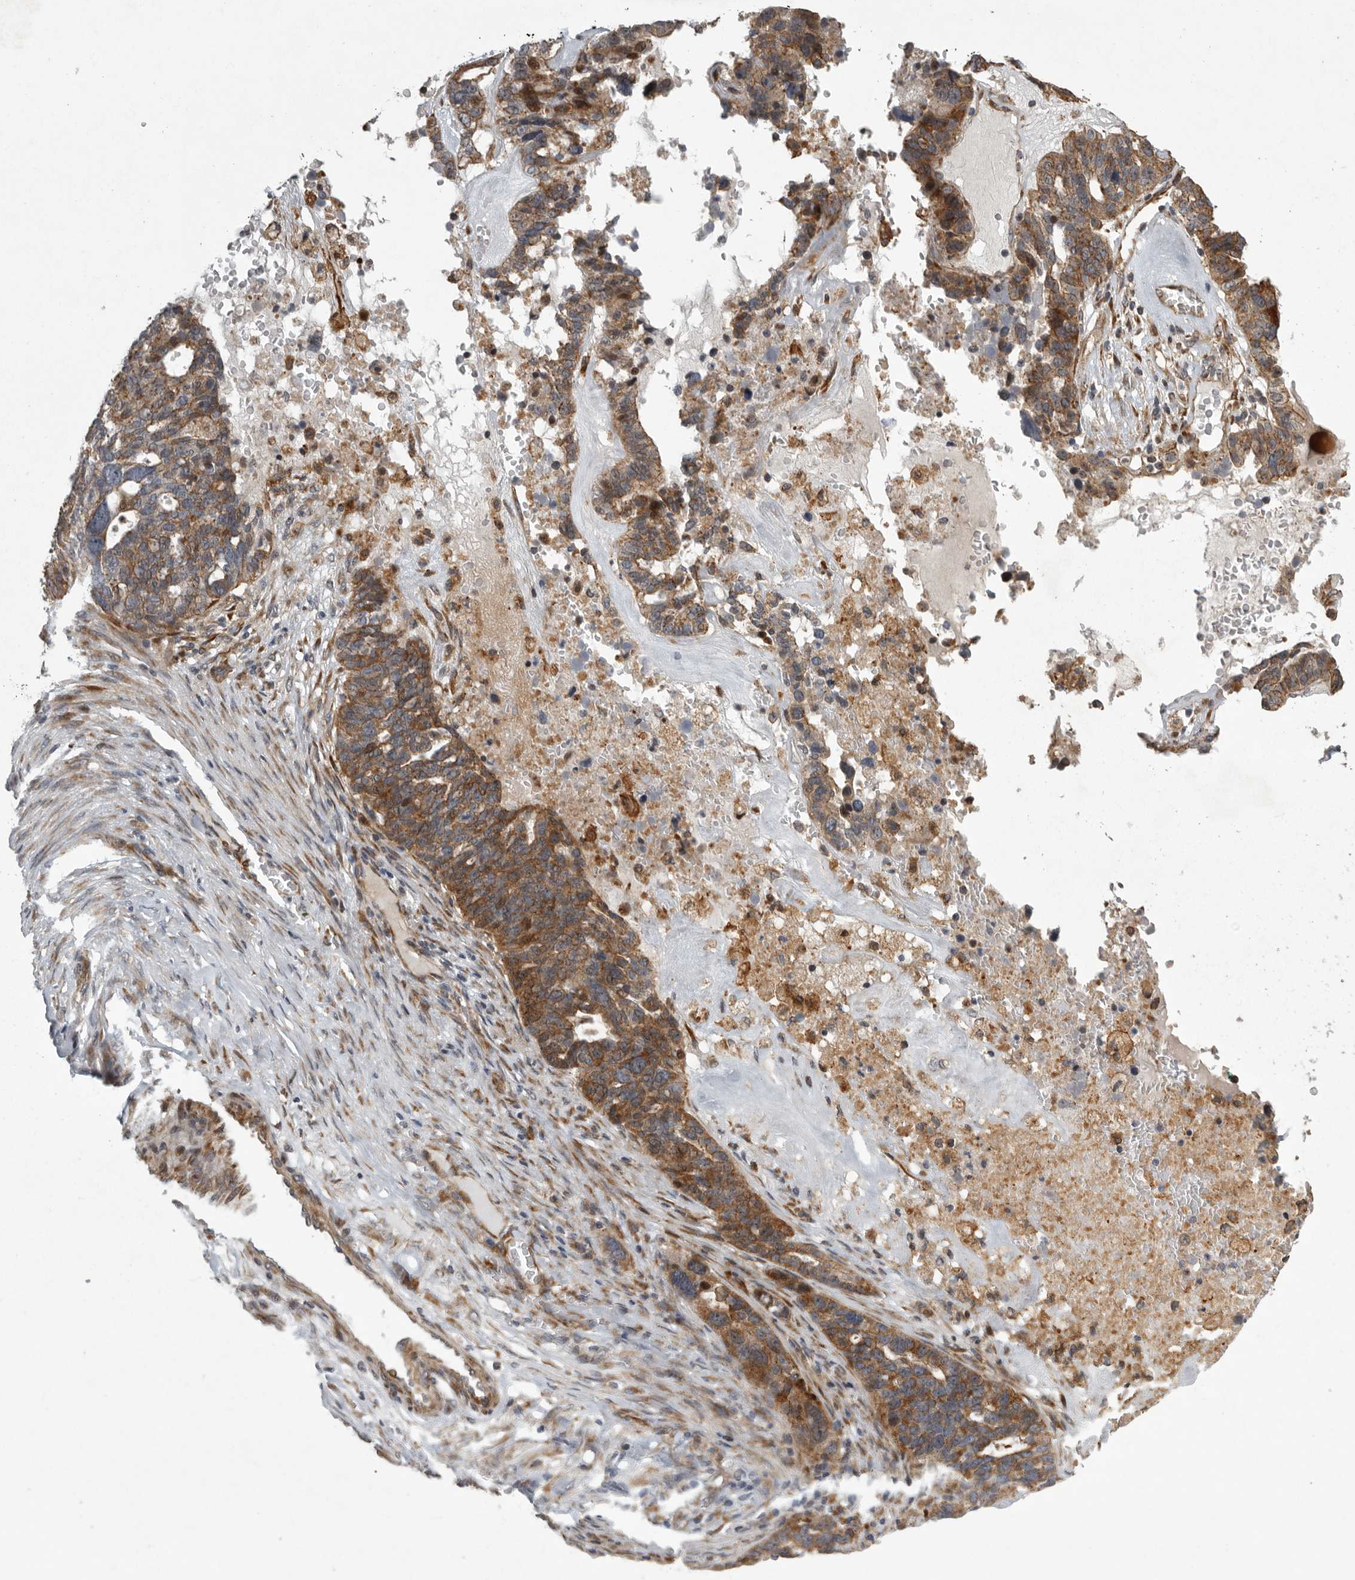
{"staining": {"intensity": "moderate", "quantity": ">75%", "location": "cytoplasmic/membranous"}, "tissue": "ovarian cancer", "cell_type": "Tumor cells", "image_type": "cancer", "snomed": [{"axis": "morphology", "description": "Cystadenocarcinoma, serous, NOS"}, {"axis": "topography", "description": "Ovary"}], "caption": "This is an image of immunohistochemistry (IHC) staining of ovarian cancer (serous cystadenocarcinoma), which shows moderate positivity in the cytoplasmic/membranous of tumor cells.", "gene": "MPDZ", "patient": {"sex": "female", "age": 59}}